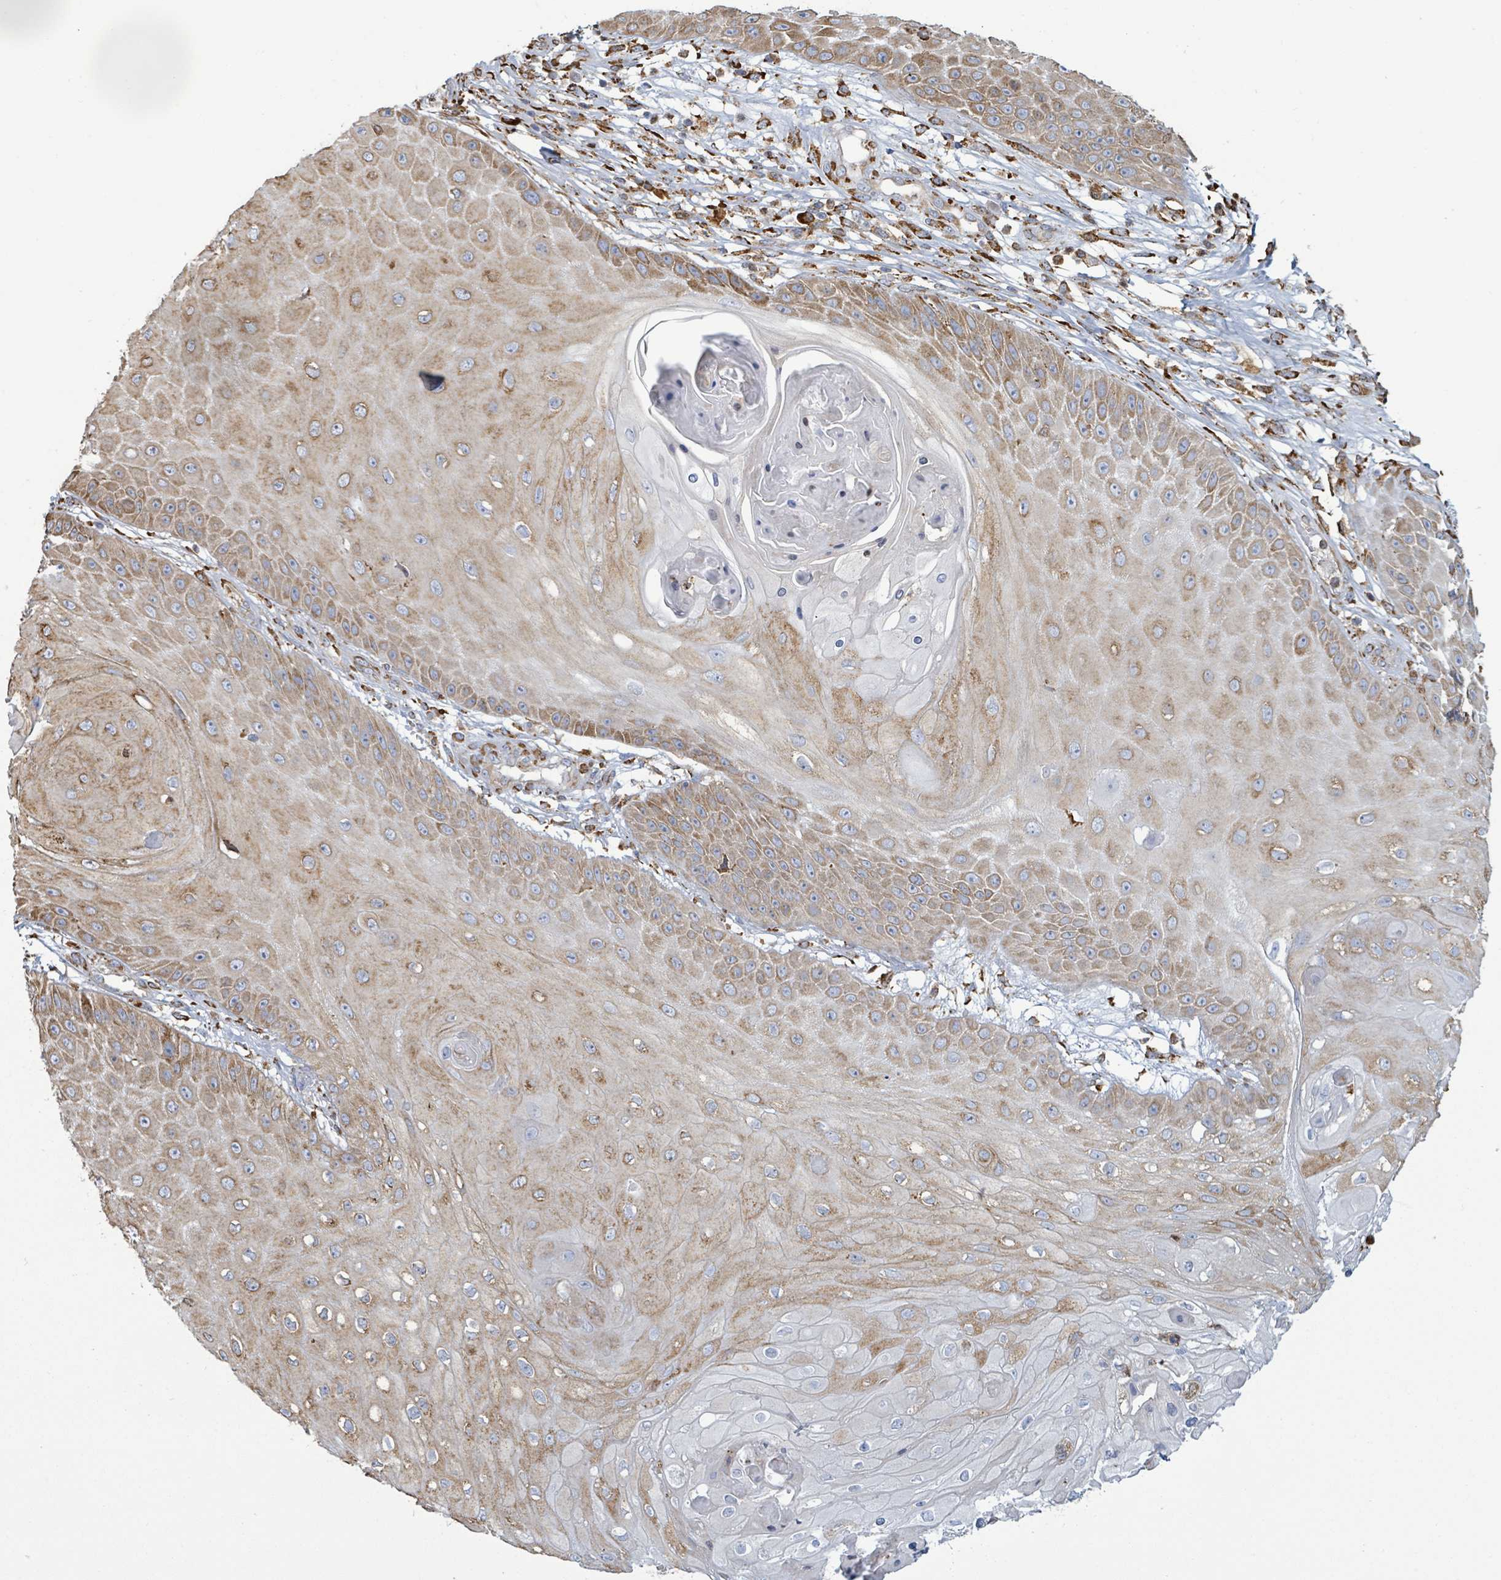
{"staining": {"intensity": "moderate", "quantity": ">75%", "location": "cytoplasmic/membranous"}, "tissue": "skin cancer", "cell_type": "Tumor cells", "image_type": "cancer", "snomed": [{"axis": "morphology", "description": "Squamous cell carcinoma, NOS"}, {"axis": "topography", "description": "Skin"}], "caption": "A micrograph of skin squamous cell carcinoma stained for a protein demonstrates moderate cytoplasmic/membranous brown staining in tumor cells.", "gene": "RFPL4A", "patient": {"sex": "male", "age": 70}}